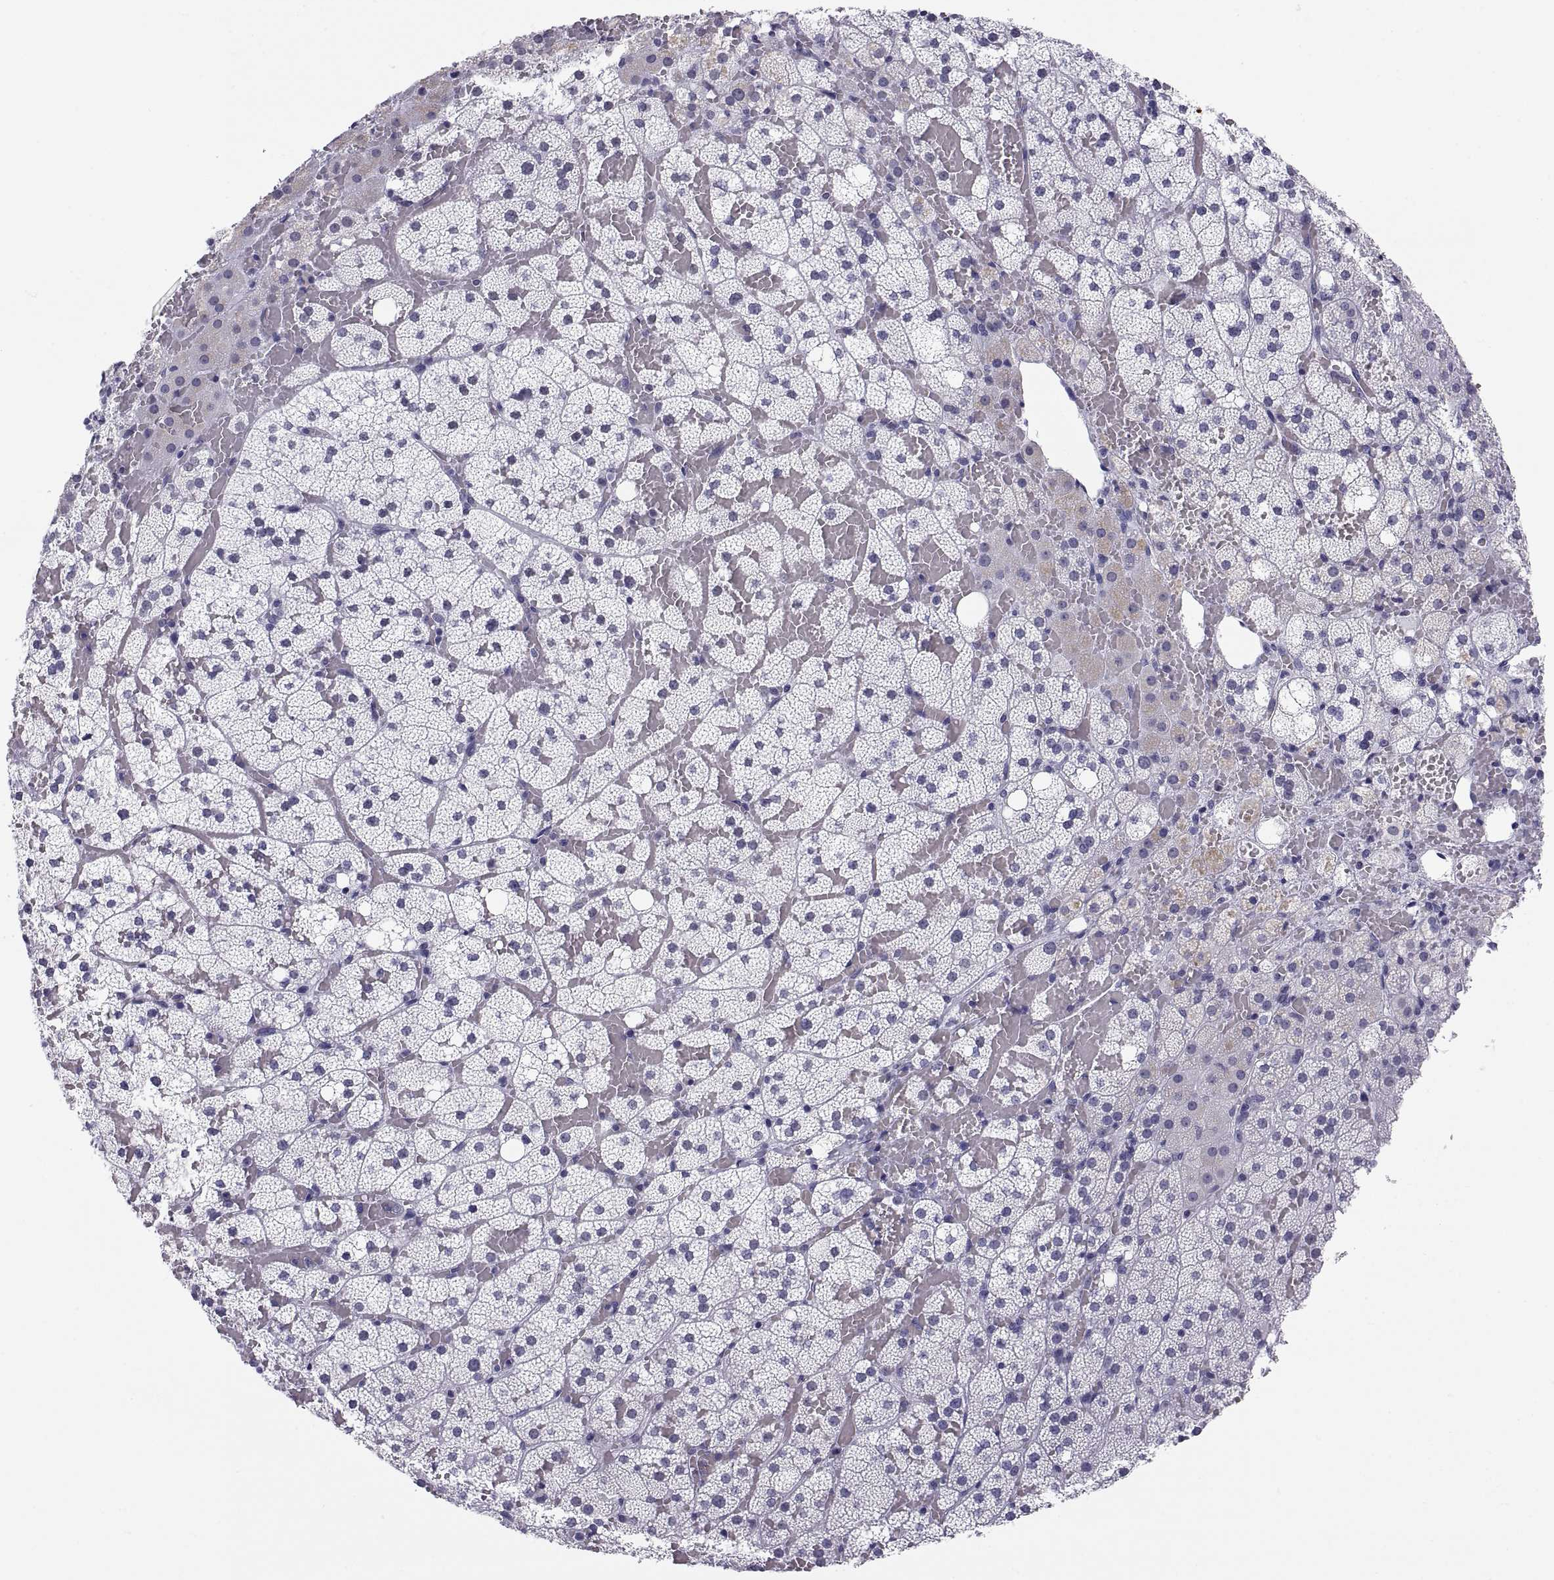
{"staining": {"intensity": "negative", "quantity": "none", "location": "none"}, "tissue": "adrenal gland", "cell_type": "Glandular cells", "image_type": "normal", "snomed": [{"axis": "morphology", "description": "Normal tissue, NOS"}, {"axis": "topography", "description": "Adrenal gland"}], "caption": "Immunohistochemical staining of unremarkable human adrenal gland shows no significant expression in glandular cells. (Immunohistochemistry (ihc), brightfield microscopy, high magnification).", "gene": "NEUROD6", "patient": {"sex": "male", "age": 53}}